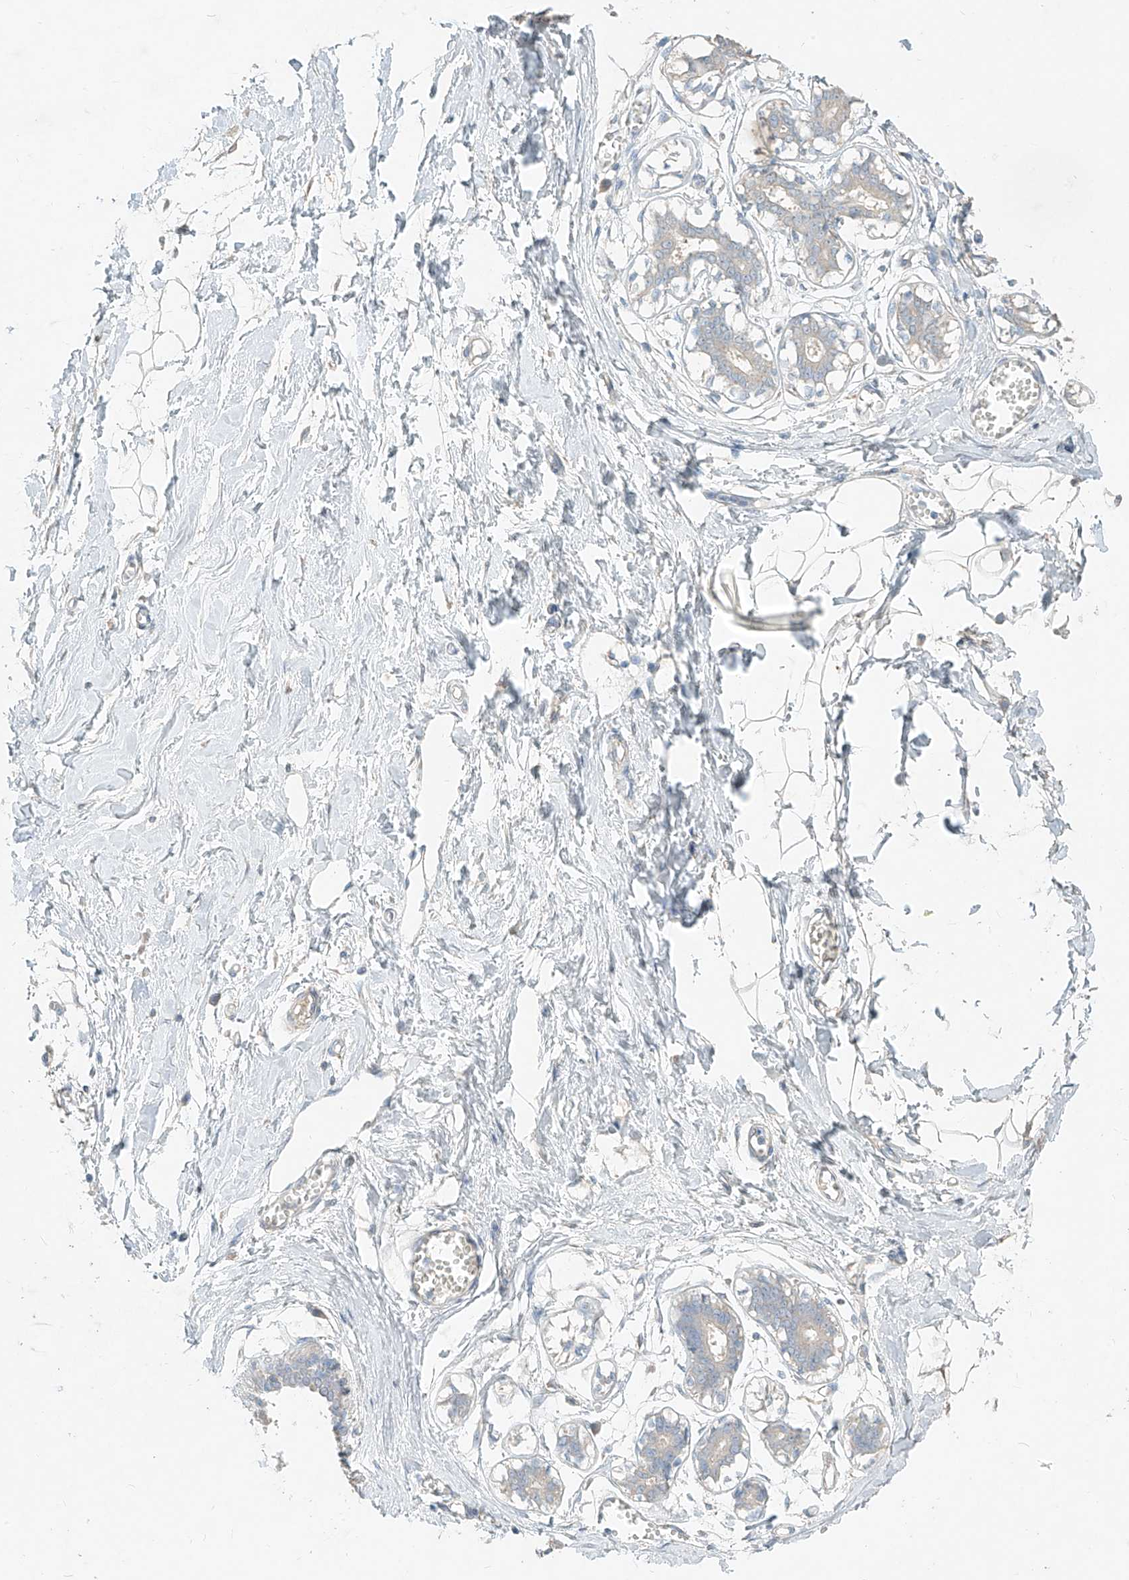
{"staining": {"intensity": "negative", "quantity": "none", "location": "none"}, "tissue": "breast", "cell_type": "Adipocytes", "image_type": "normal", "snomed": [{"axis": "morphology", "description": "Normal tissue, NOS"}, {"axis": "topography", "description": "Breast"}], "caption": "Micrograph shows no significant protein positivity in adipocytes of normal breast. (DAB immunohistochemistry, high magnification).", "gene": "ZZEF1", "patient": {"sex": "female", "age": 27}}